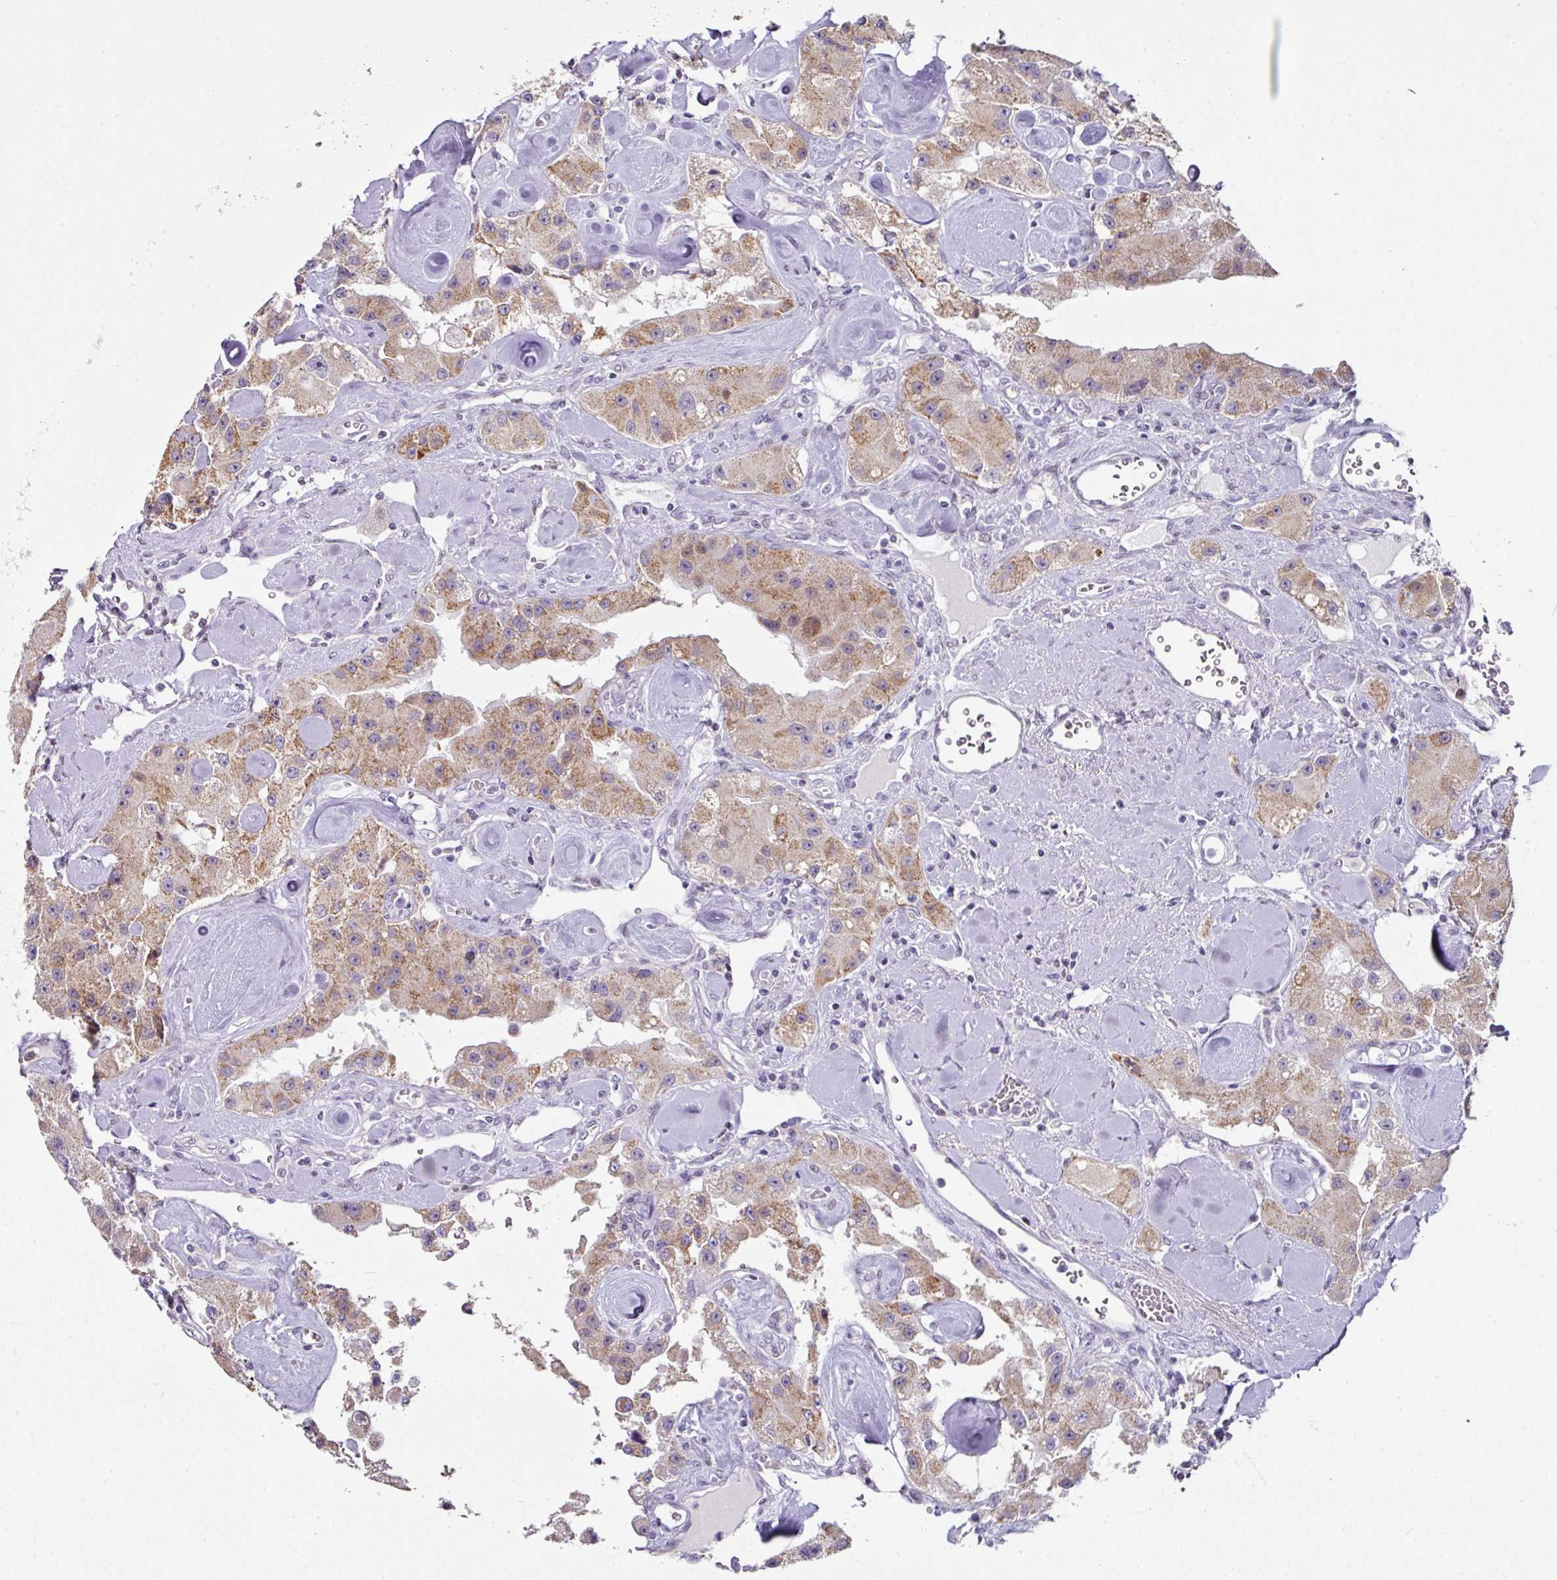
{"staining": {"intensity": "moderate", "quantity": ">75%", "location": "cytoplasmic/membranous"}, "tissue": "carcinoid", "cell_type": "Tumor cells", "image_type": "cancer", "snomed": [{"axis": "morphology", "description": "Carcinoid, malignant, NOS"}, {"axis": "topography", "description": "Pancreas"}], "caption": "An image showing moderate cytoplasmic/membranous positivity in about >75% of tumor cells in carcinoid (malignant), as visualized by brown immunohistochemical staining.", "gene": "ANKRD18A", "patient": {"sex": "male", "age": 41}}